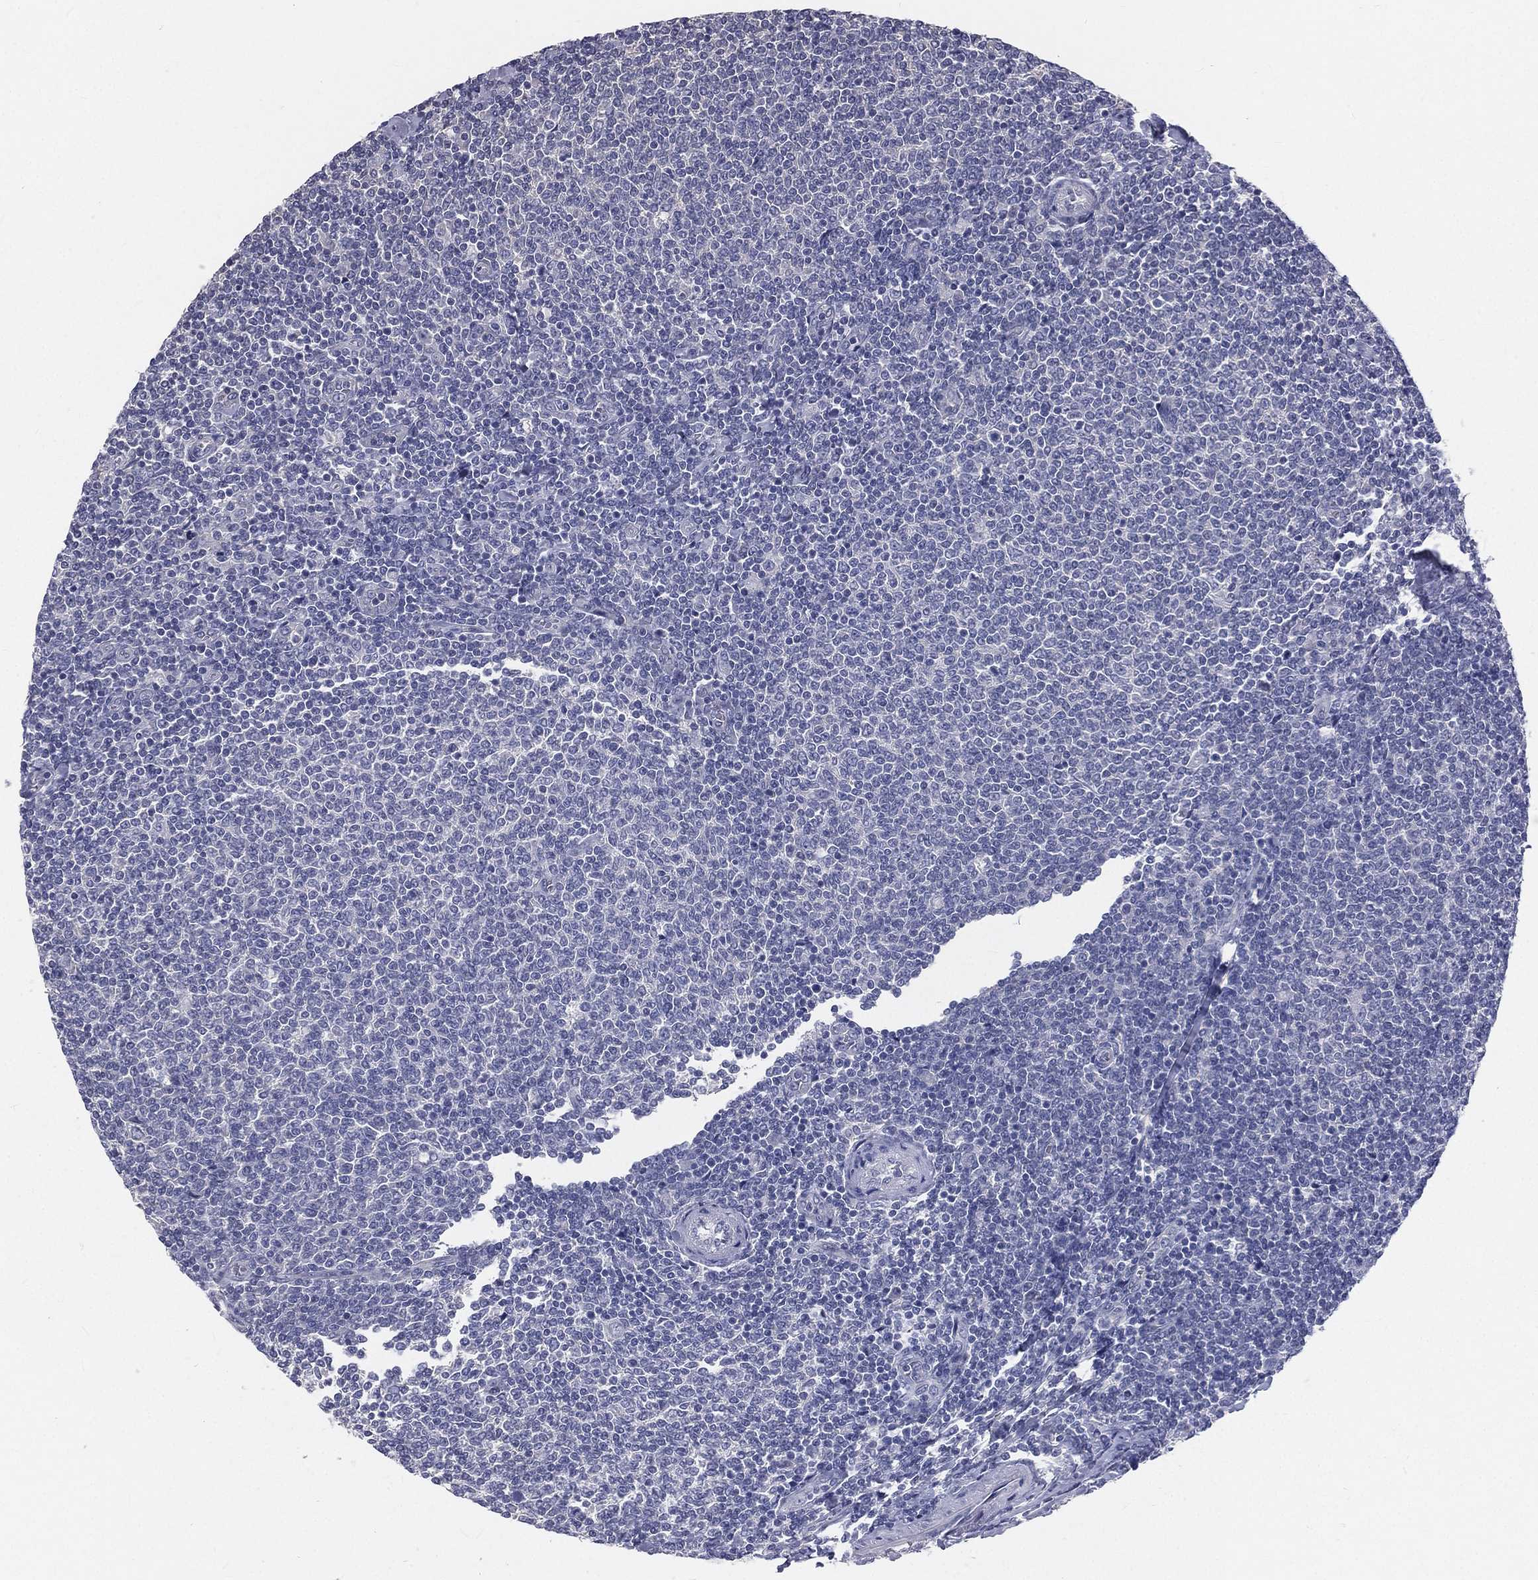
{"staining": {"intensity": "negative", "quantity": "none", "location": "none"}, "tissue": "lymphoma", "cell_type": "Tumor cells", "image_type": "cancer", "snomed": [{"axis": "morphology", "description": "Malignant lymphoma, non-Hodgkin's type, Low grade"}, {"axis": "topography", "description": "Lymph node"}], "caption": "Protein analysis of low-grade malignant lymphoma, non-Hodgkin's type demonstrates no significant staining in tumor cells.", "gene": "MUC13", "patient": {"sex": "male", "age": 52}}